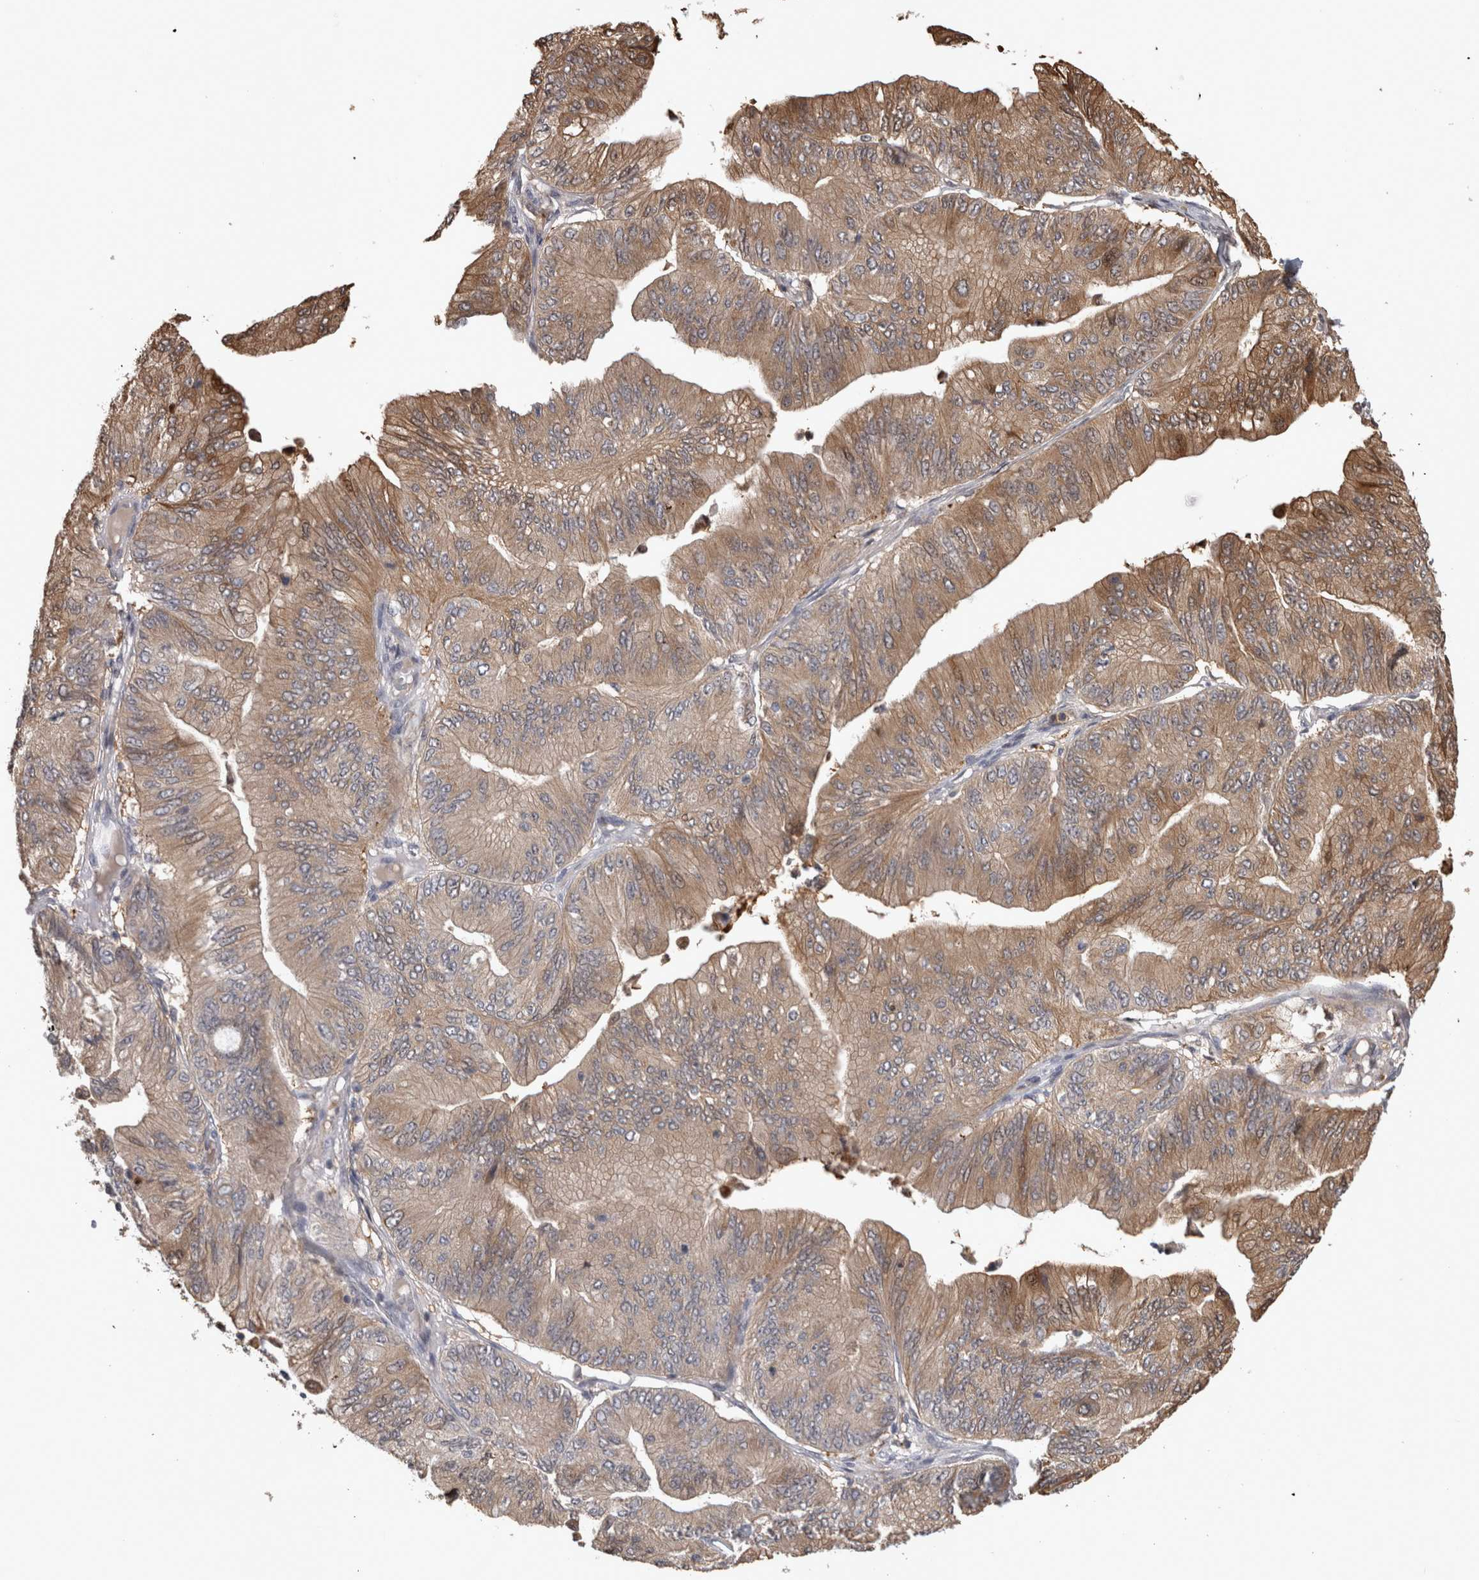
{"staining": {"intensity": "moderate", "quantity": ">75%", "location": "cytoplasmic/membranous"}, "tissue": "ovarian cancer", "cell_type": "Tumor cells", "image_type": "cancer", "snomed": [{"axis": "morphology", "description": "Cystadenocarcinoma, mucinous, NOS"}, {"axis": "topography", "description": "Ovary"}], "caption": "IHC (DAB) staining of ovarian cancer (mucinous cystadenocarcinoma) demonstrates moderate cytoplasmic/membranous protein expression in about >75% of tumor cells. The staining was performed using DAB (3,3'-diaminobenzidine) to visualize the protein expression in brown, while the nuclei were stained in blue with hematoxylin (Magnification: 20x).", "gene": "USH1G", "patient": {"sex": "female", "age": 61}}